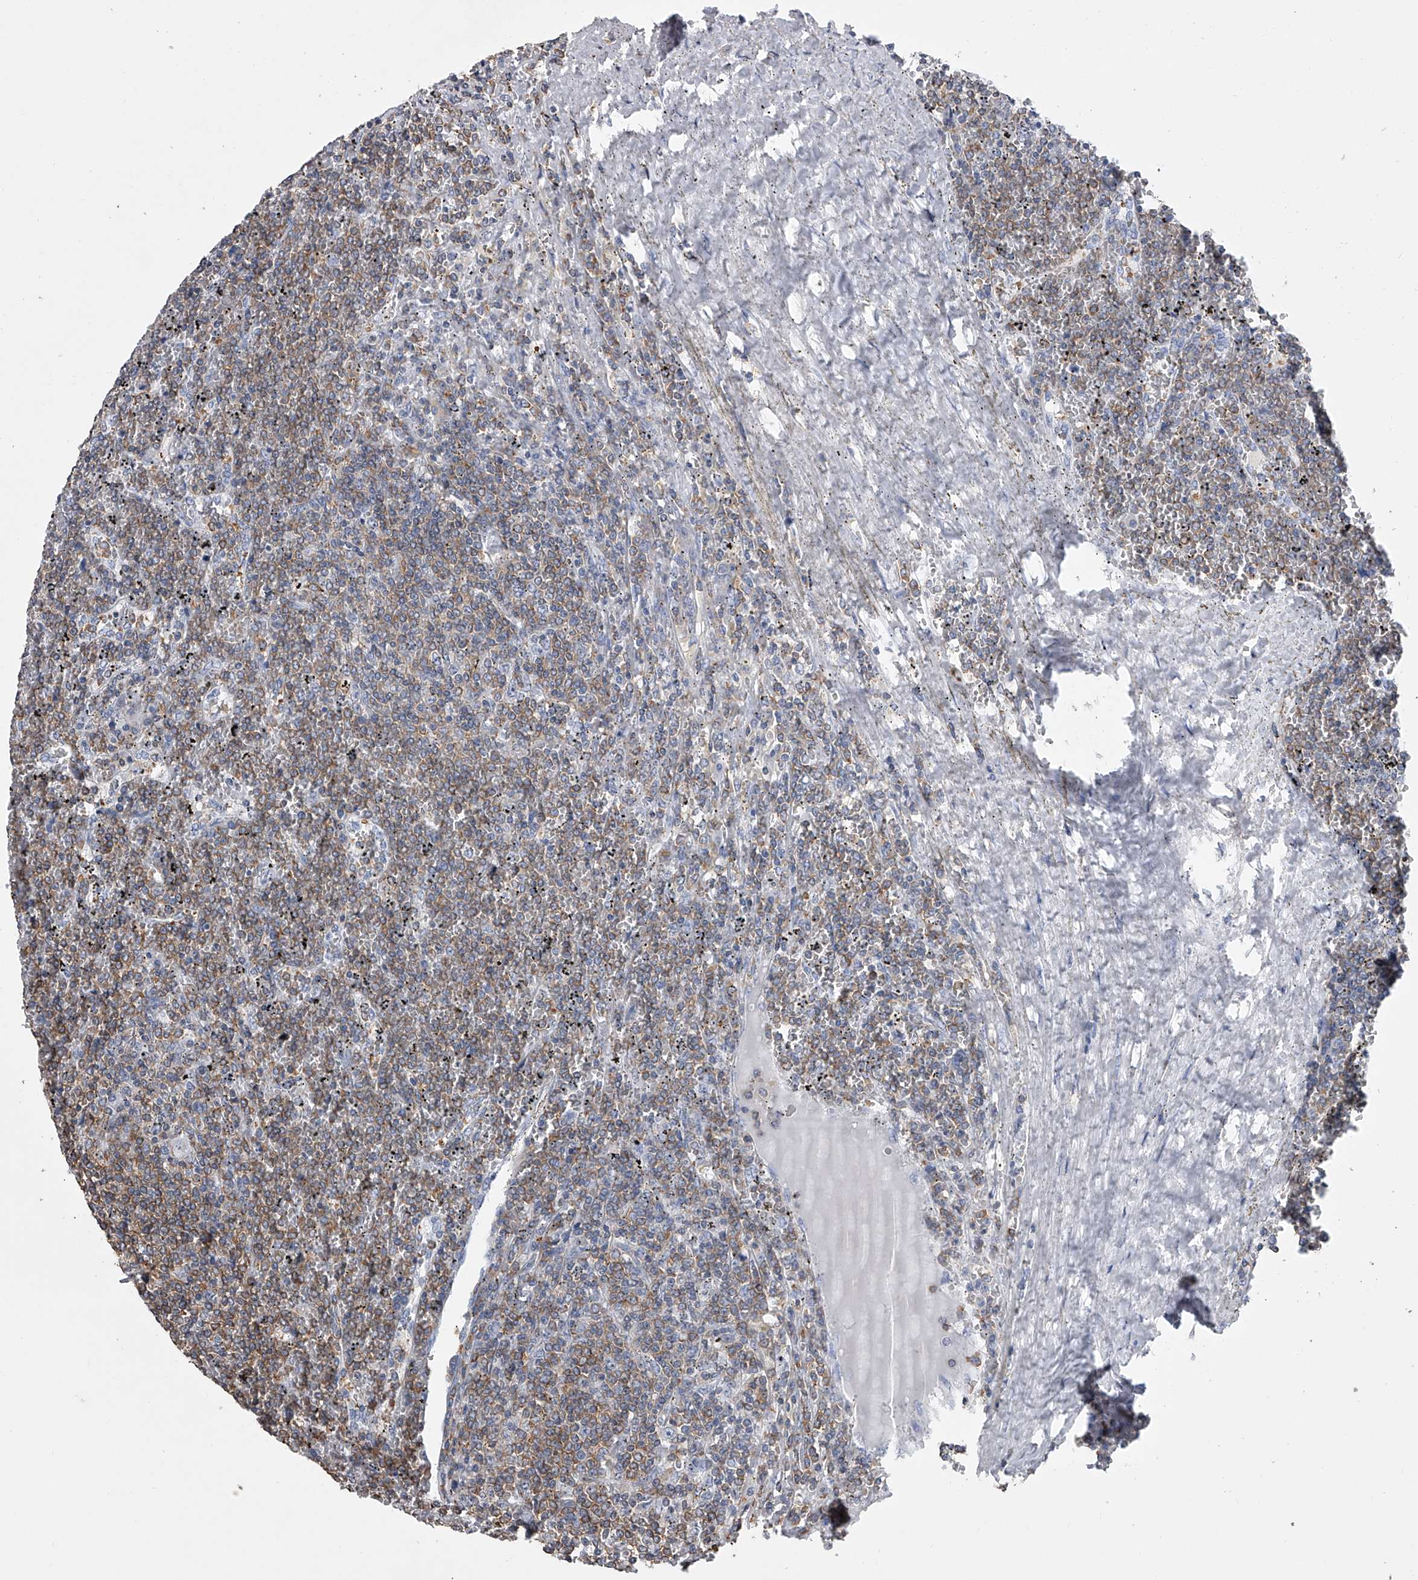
{"staining": {"intensity": "weak", "quantity": "<25%", "location": "cytoplasmic/membranous"}, "tissue": "lymphoma", "cell_type": "Tumor cells", "image_type": "cancer", "snomed": [{"axis": "morphology", "description": "Malignant lymphoma, non-Hodgkin's type, Low grade"}, {"axis": "topography", "description": "Spleen"}], "caption": "High power microscopy image of an immunohistochemistry image of low-grade malignant lymphoma, non-Hodgkin's type, revealing no significant expression in tumor cells. The staining is performed using DAB (3,3'-diaminobenzidine) brown chromogen with nuclei counter-stained in using hematoxylin.", "gene": "TASP1", "patient": {"sex": "female", "age": 19}}